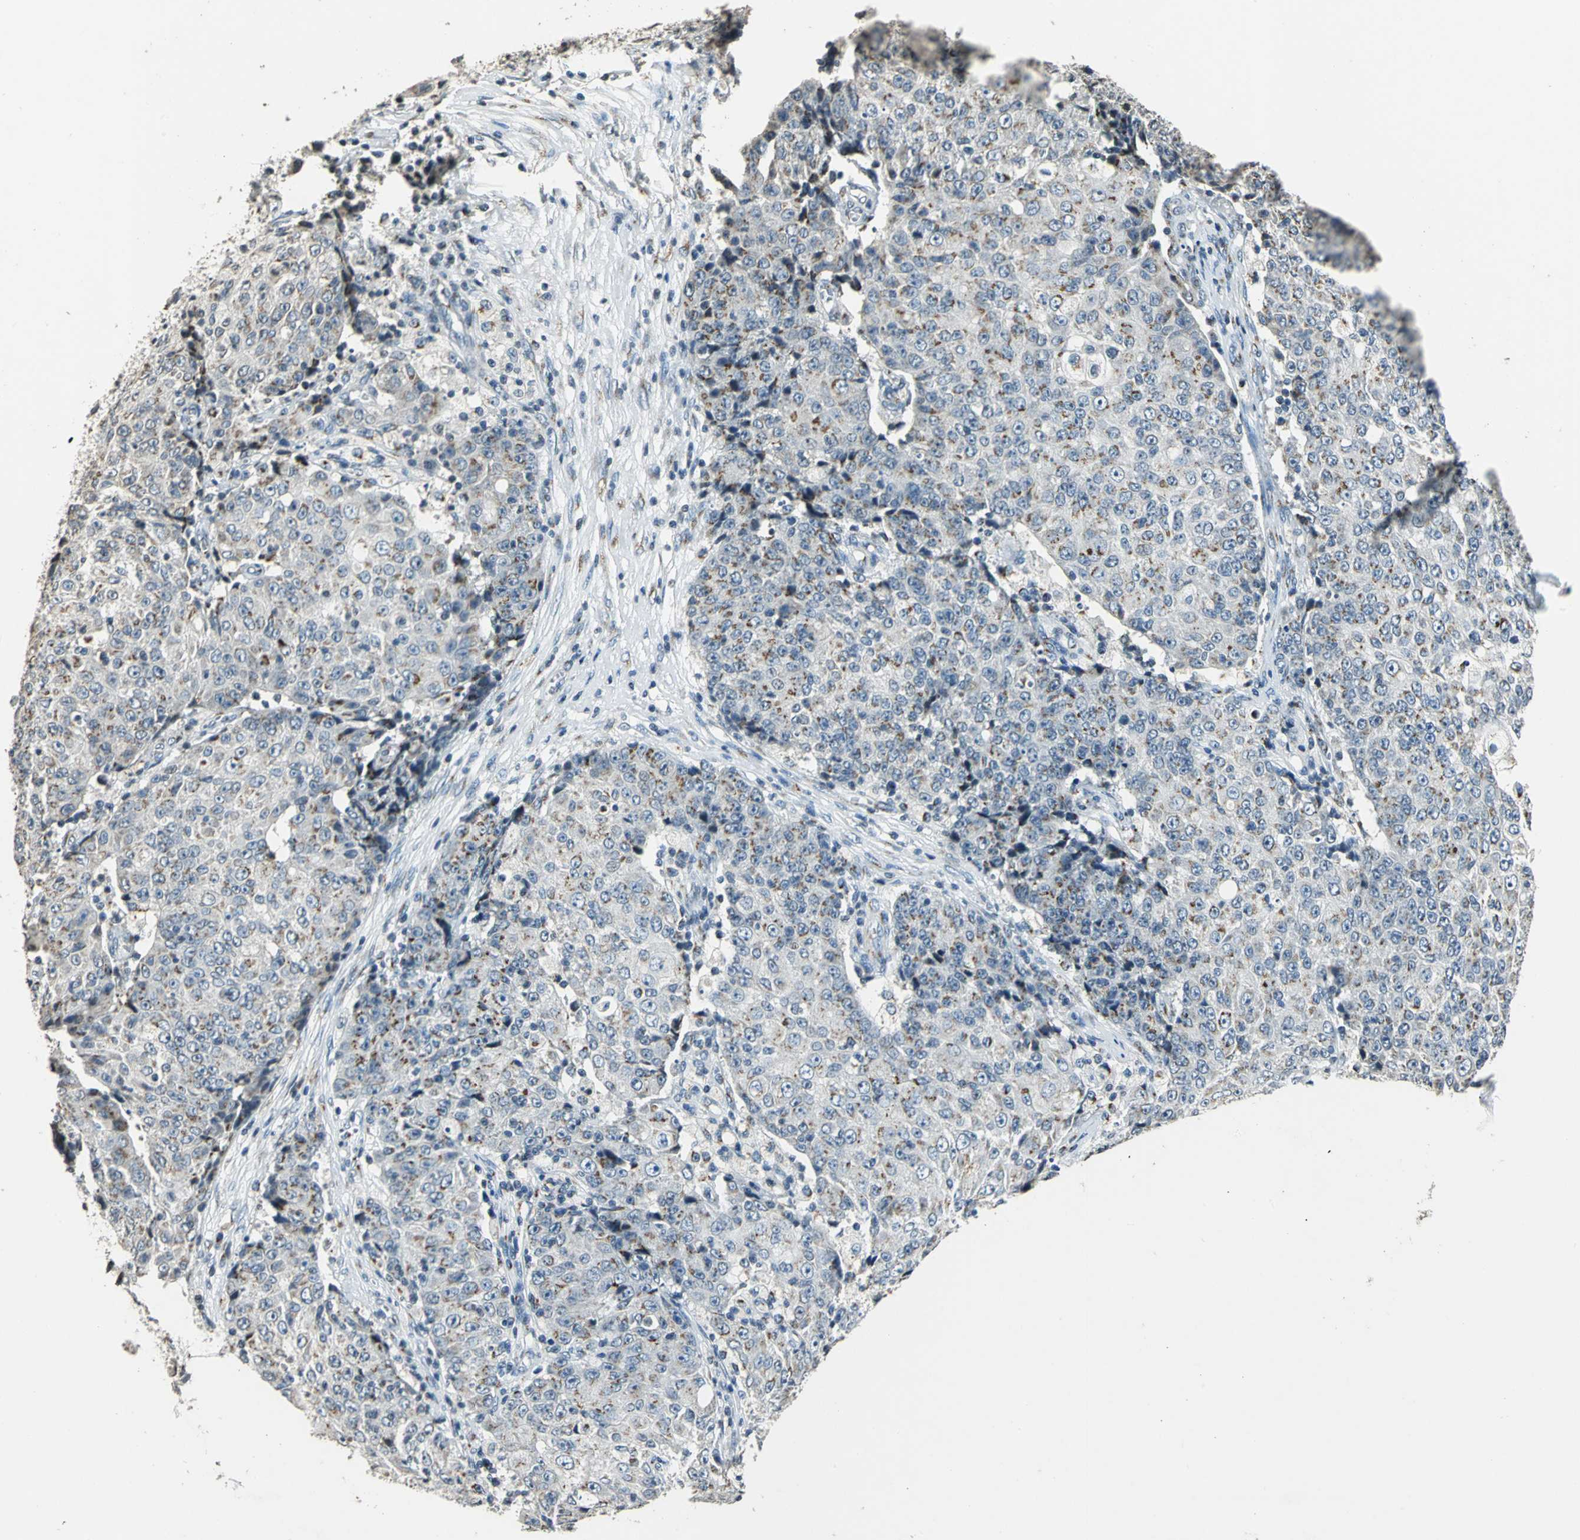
{"staining": {"intensity": "weak", "quantity": "25%-75%", "location": "cytoplasmic/membranous"}, "tissue": "ovarian cancer", "cell_type": "Tumor cells", "image_type": "cancer", "snomed": [{"axis": "morphology", "description": "Carcinoma, endometroid"}, {"axis": "topography", "description": "Ovary"}], "caption": "Ovarian cancer (endometroid carcinoma) stained with a protein marker reveals weak staining in tumor cells.", "gene": "TMEM115", "patient": {"sex": "female", "age": 42}}